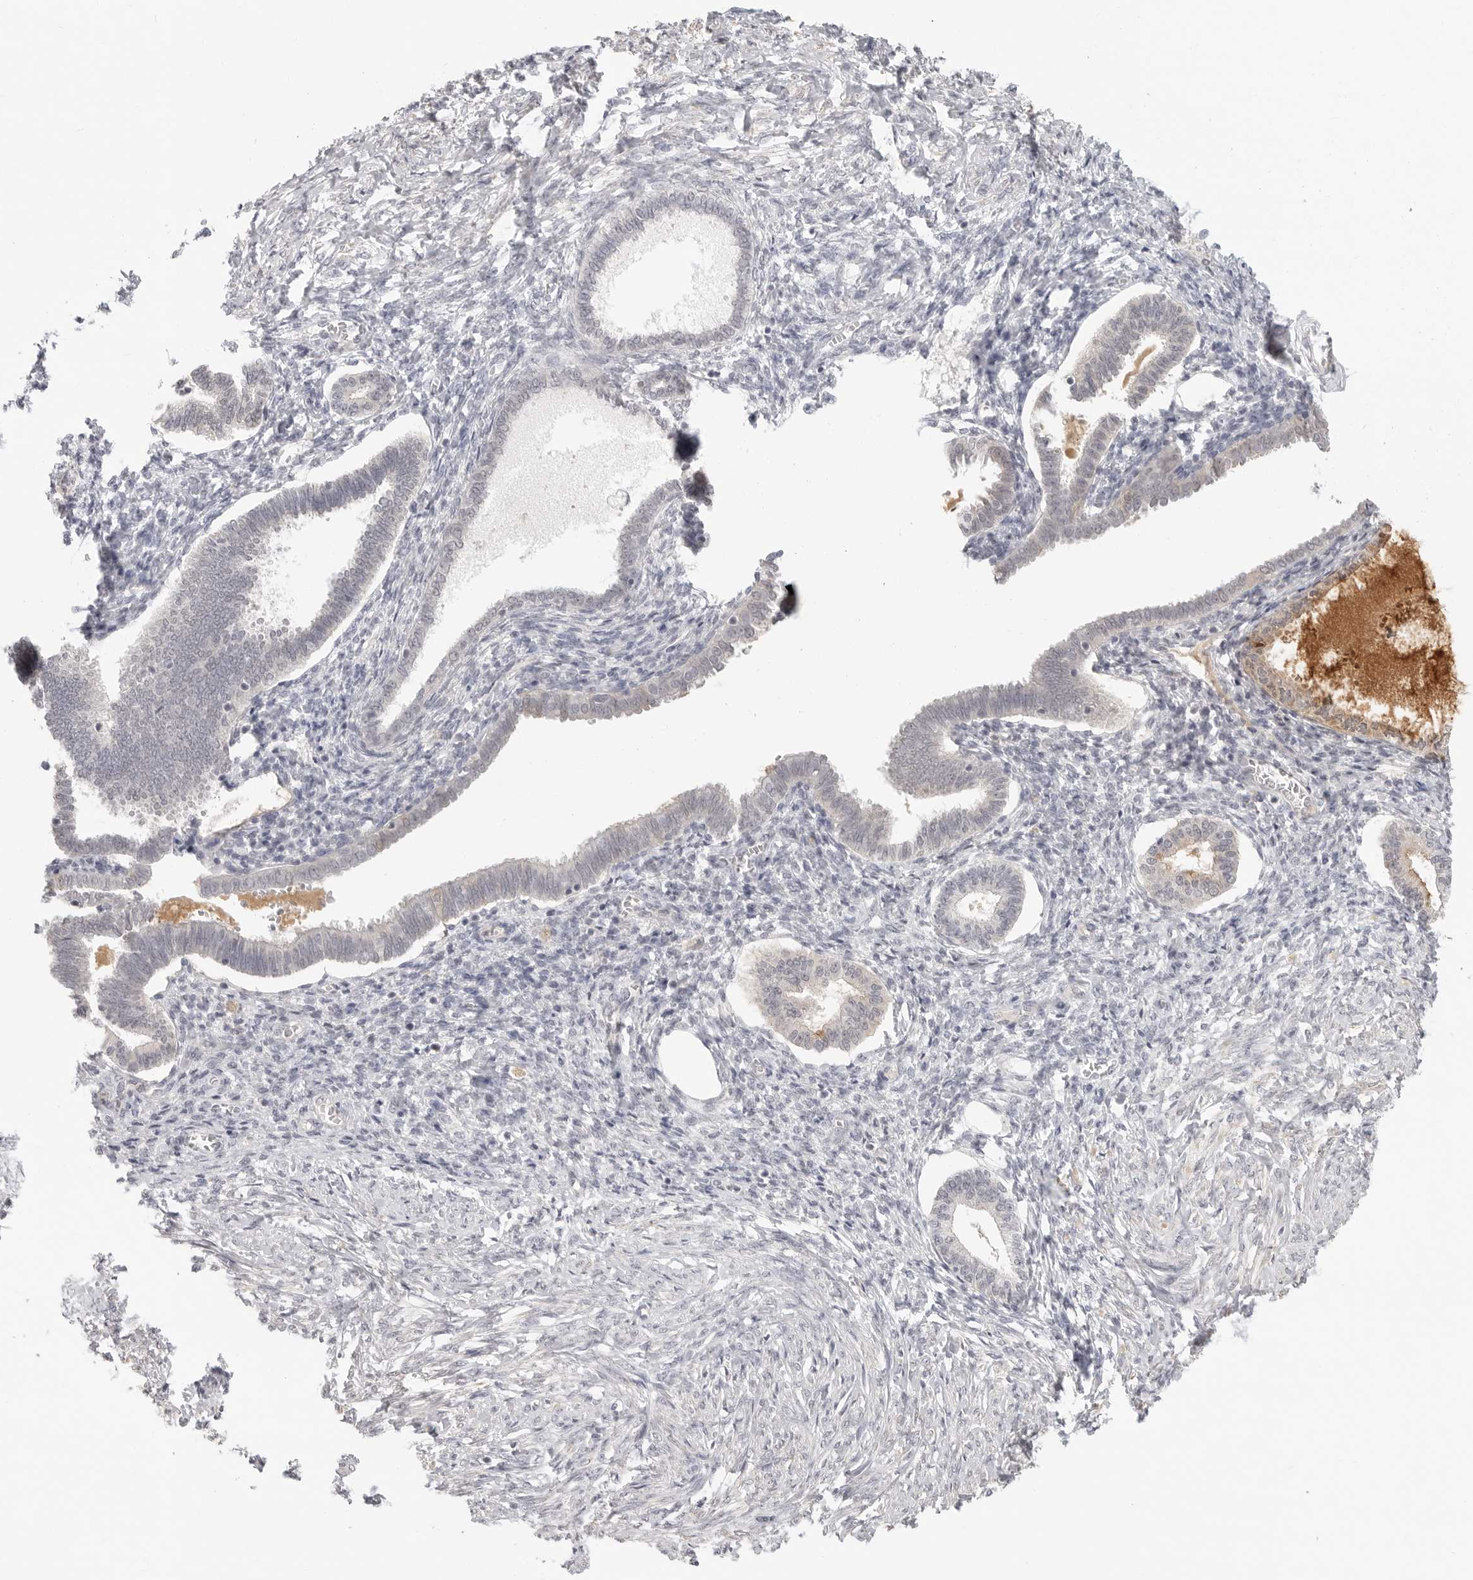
{"staining": {"intensity": "negative", "quantity": "none", "location": "none"}, "tissue": "endometrium", "cell_type": "Cells in endometrial stroma", "image_type": "normal", "snomed": [{"axis": "morphology", "description": "Normal tissue, NOS"}, {"axis": "topography", "description": "Endometrium"}], "caption": "High power microscopy photomicrograph of an immunohistochemistry (IHC) image of unremarkable endometrium, revealing no significant expression in cells in endometrial stroma.", "gene": "KLK11", "patient": {"sex": "female", "age": 77}}